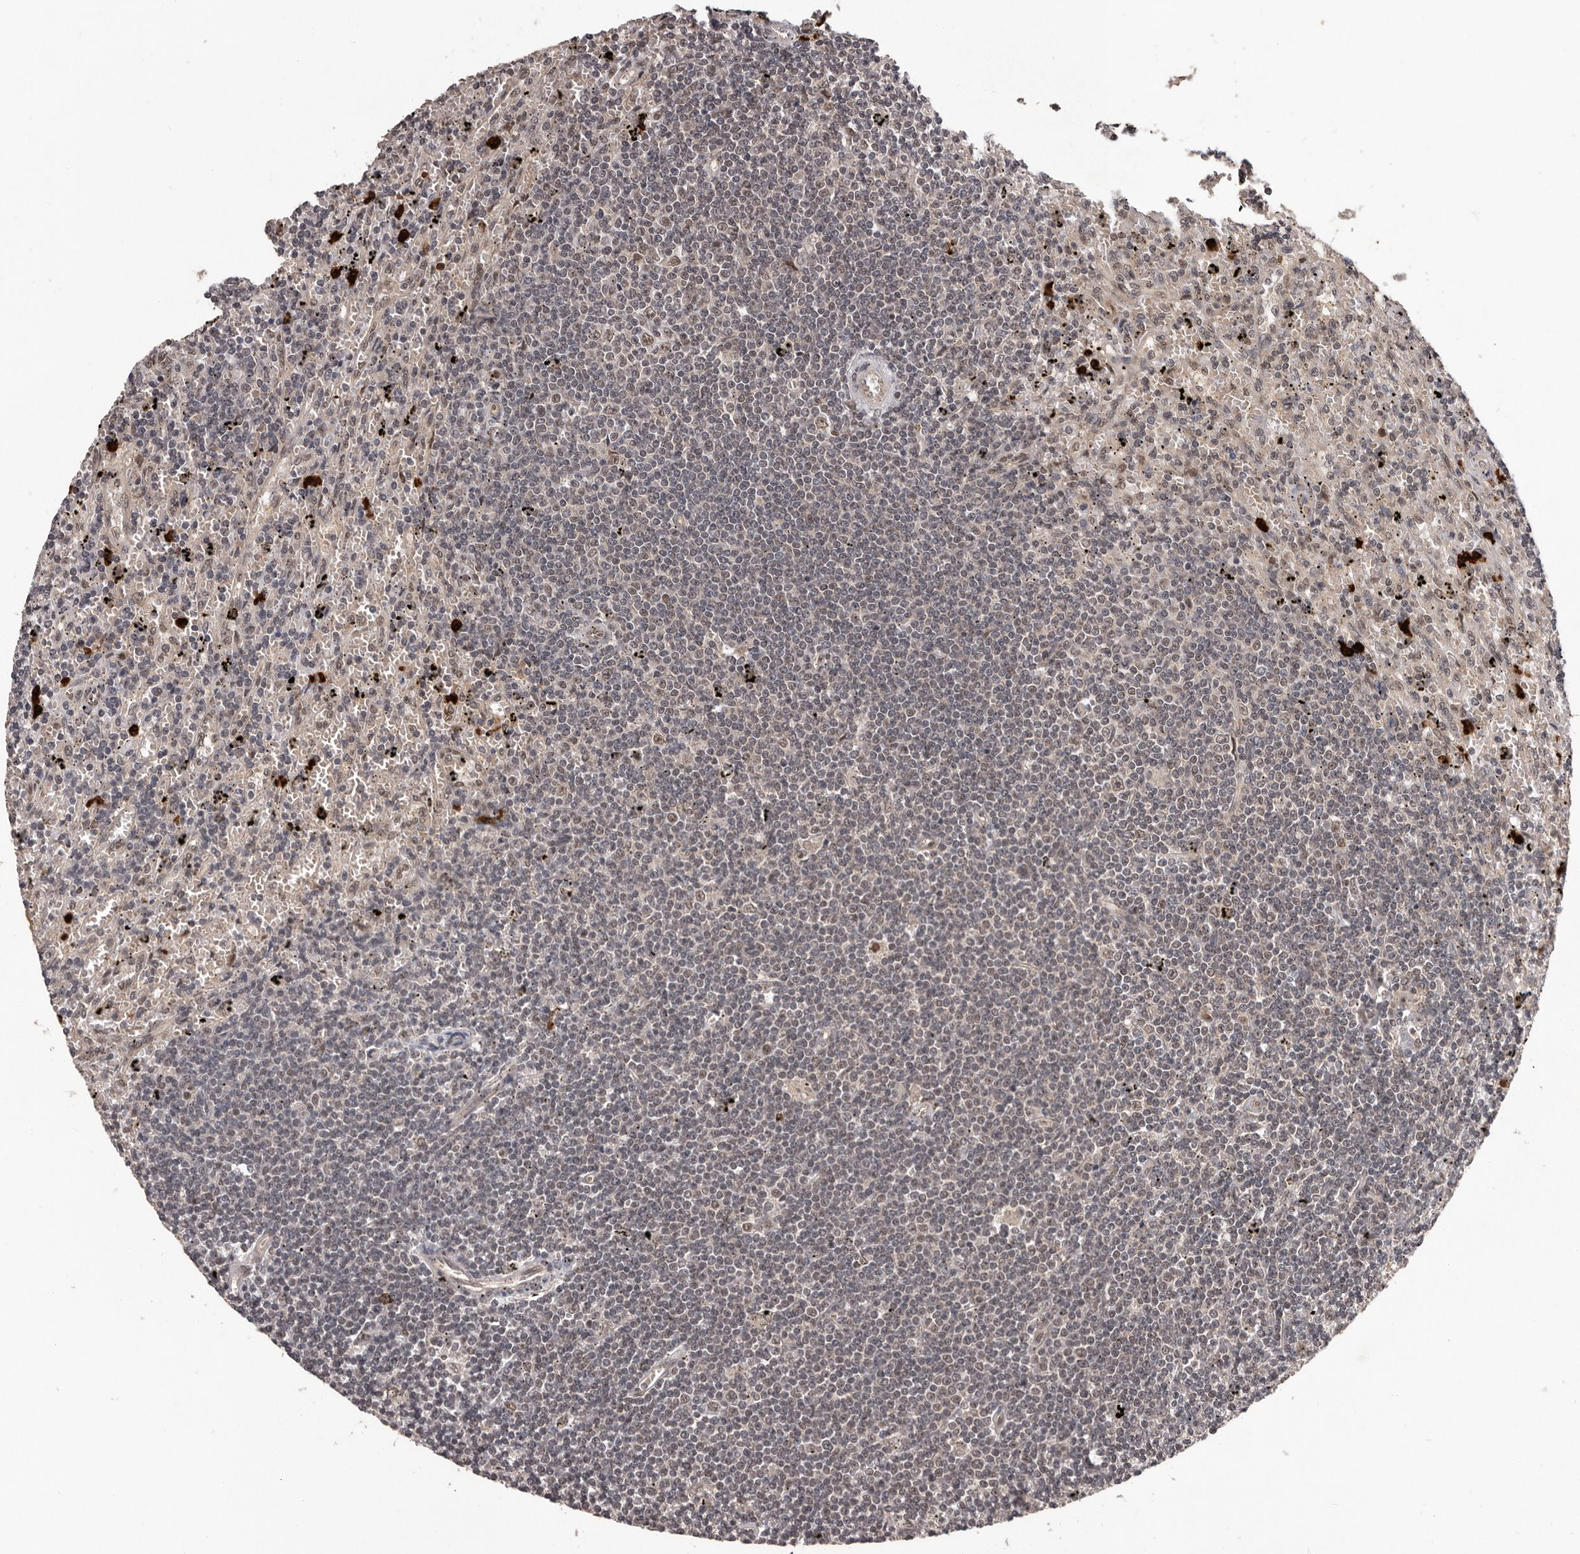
{"staining": {"intensity": "negative", "quantity": "none", "location": "none"}, "tissue": "lymphoma", "cell_type": "Tumor cells", "image_type": "cancer", "snomed": [{"axis": "morphology", "description": "Malignant lymphoma, non-Hodgkin's type, Low grade"}, {"axis": "topography", "description": "Spleen"}], "caption": "Malignant lymphoma, non-Hodgkin's type (low-grade) was stained to show a protein in brown. There is no significant positivity in tumor cells.", "gene": "VPS37A", "patient": {"sex": "male", "age": 76}}